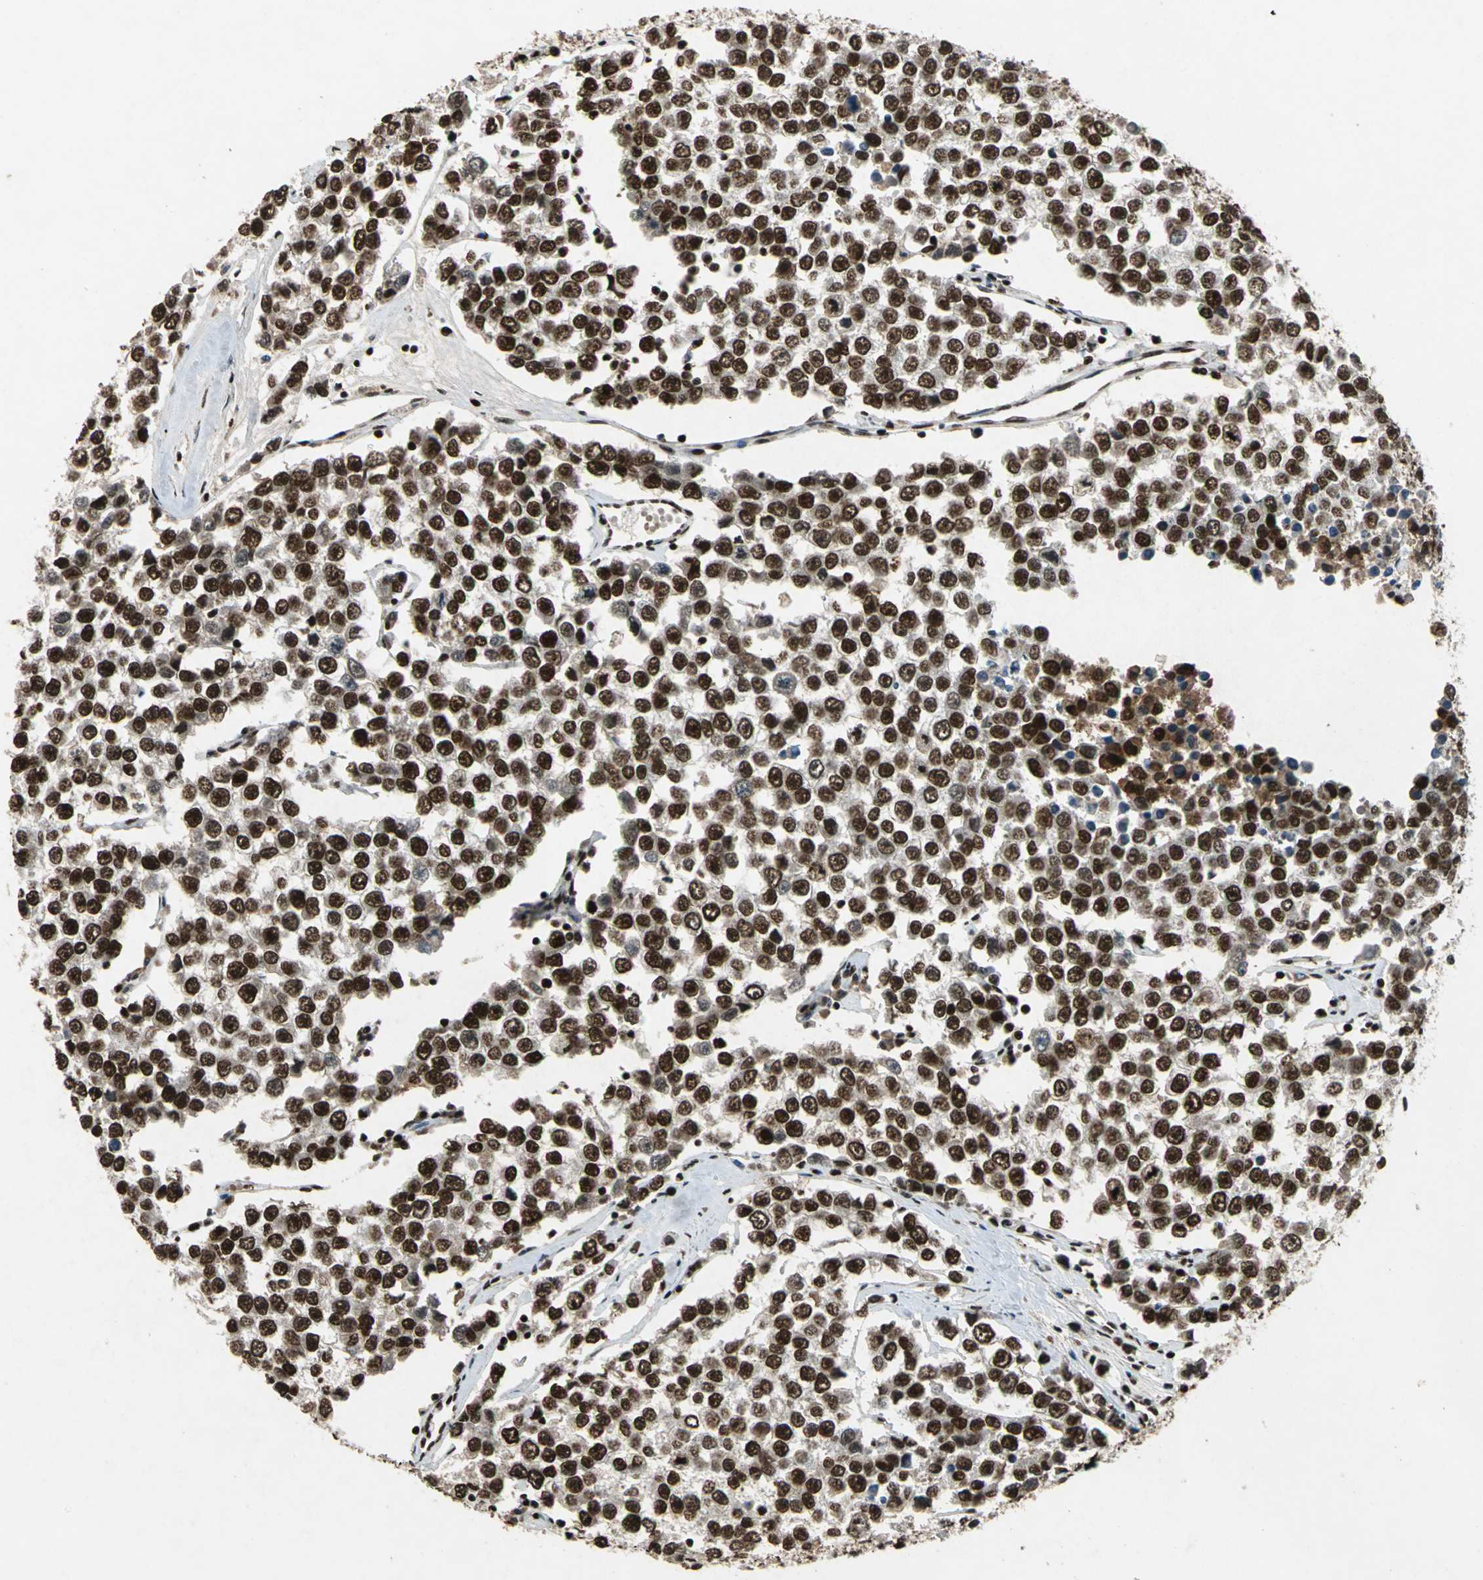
{"staining": {"intensity": "strong", "quantity": ">75%", "location": "nuclear"}, "tissue": "testis cancer", "cell_type": "Tumor cells", "image_type": "cancer", "snomed": [{"axis": "morphology", "description": "Seminoma, NOS"}, {"axis": "morphology", "description": "Carcinoma, Embryonal, NOS"}, {"axis": "topography", "description": "Testis"}], "caption": "DAB immunohistochemical staining of testis seminoma shows strong nuclear protein staining in about >75% of tumor cells.", "gene": "MTA2", "patient": {"sex": "male", "age": 52}}